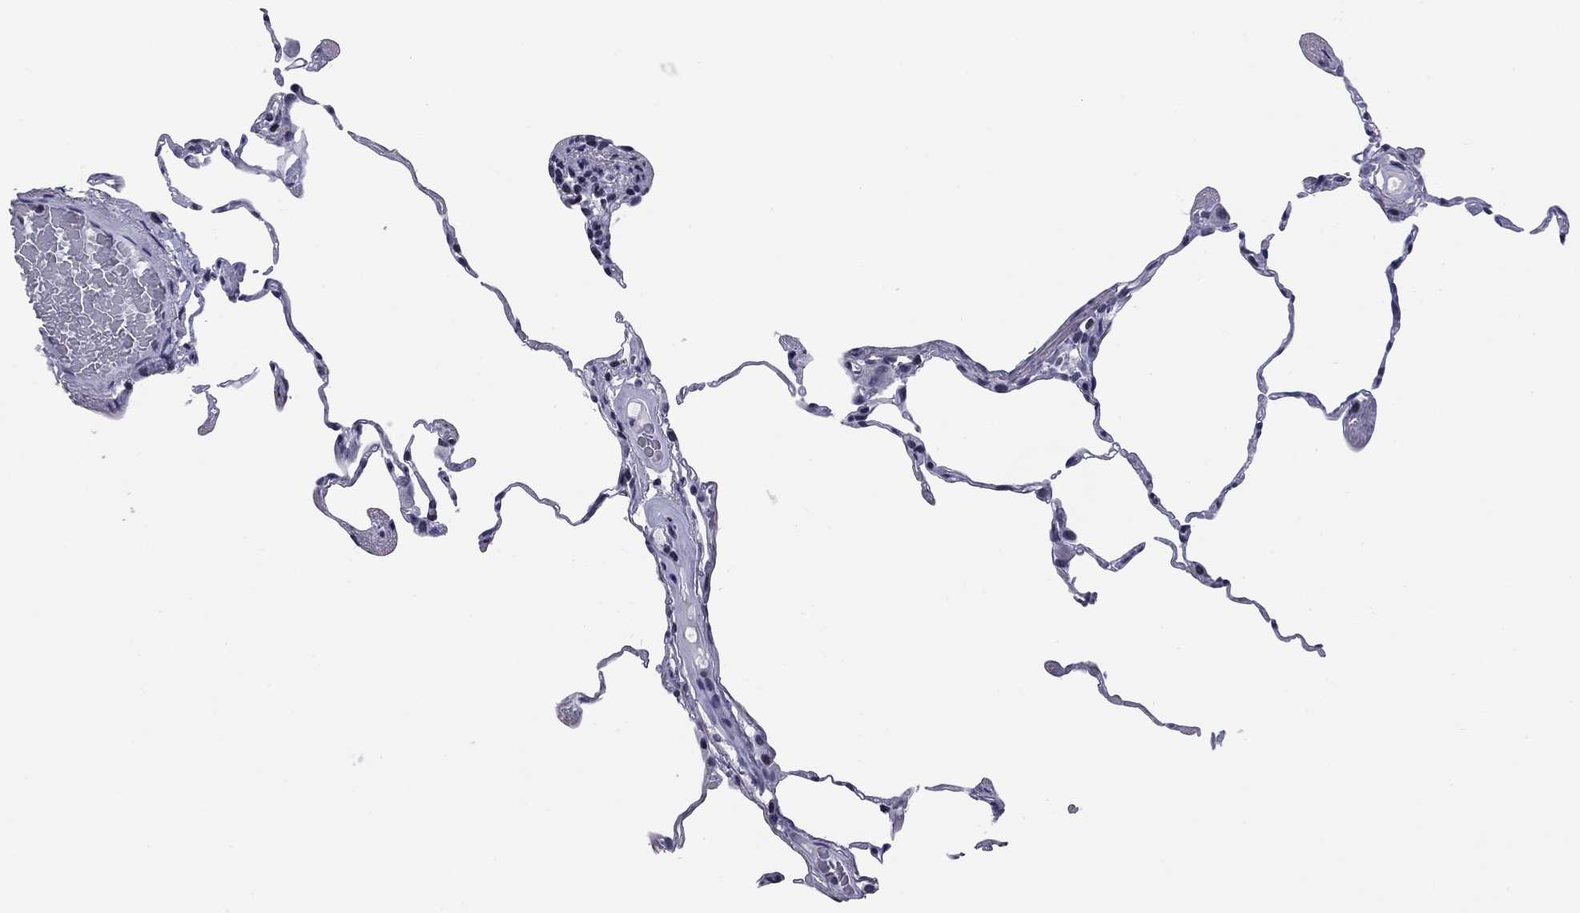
{"staining": {"intensity": "negative", "quantity": "none", "location": "none"}, "tissue": "lung", "cell_type": "Alveolar cells", "image_type": "normal", "snomed": [{"axis": "morphology", "description": "Normal tissue, NOS"}, {"axis": "topography", "description": "Lung"}], "caption": "There is no significant positivity in alveolar cells of lung. Brightfield microscopy of IHC stained with DAB (3,3'-diaminobenzidine) (brown) and hematoxylin (blue), captured at high magnification.", "gene": "CCDC144A", "patient": {"sex": "female", "age": 57}}